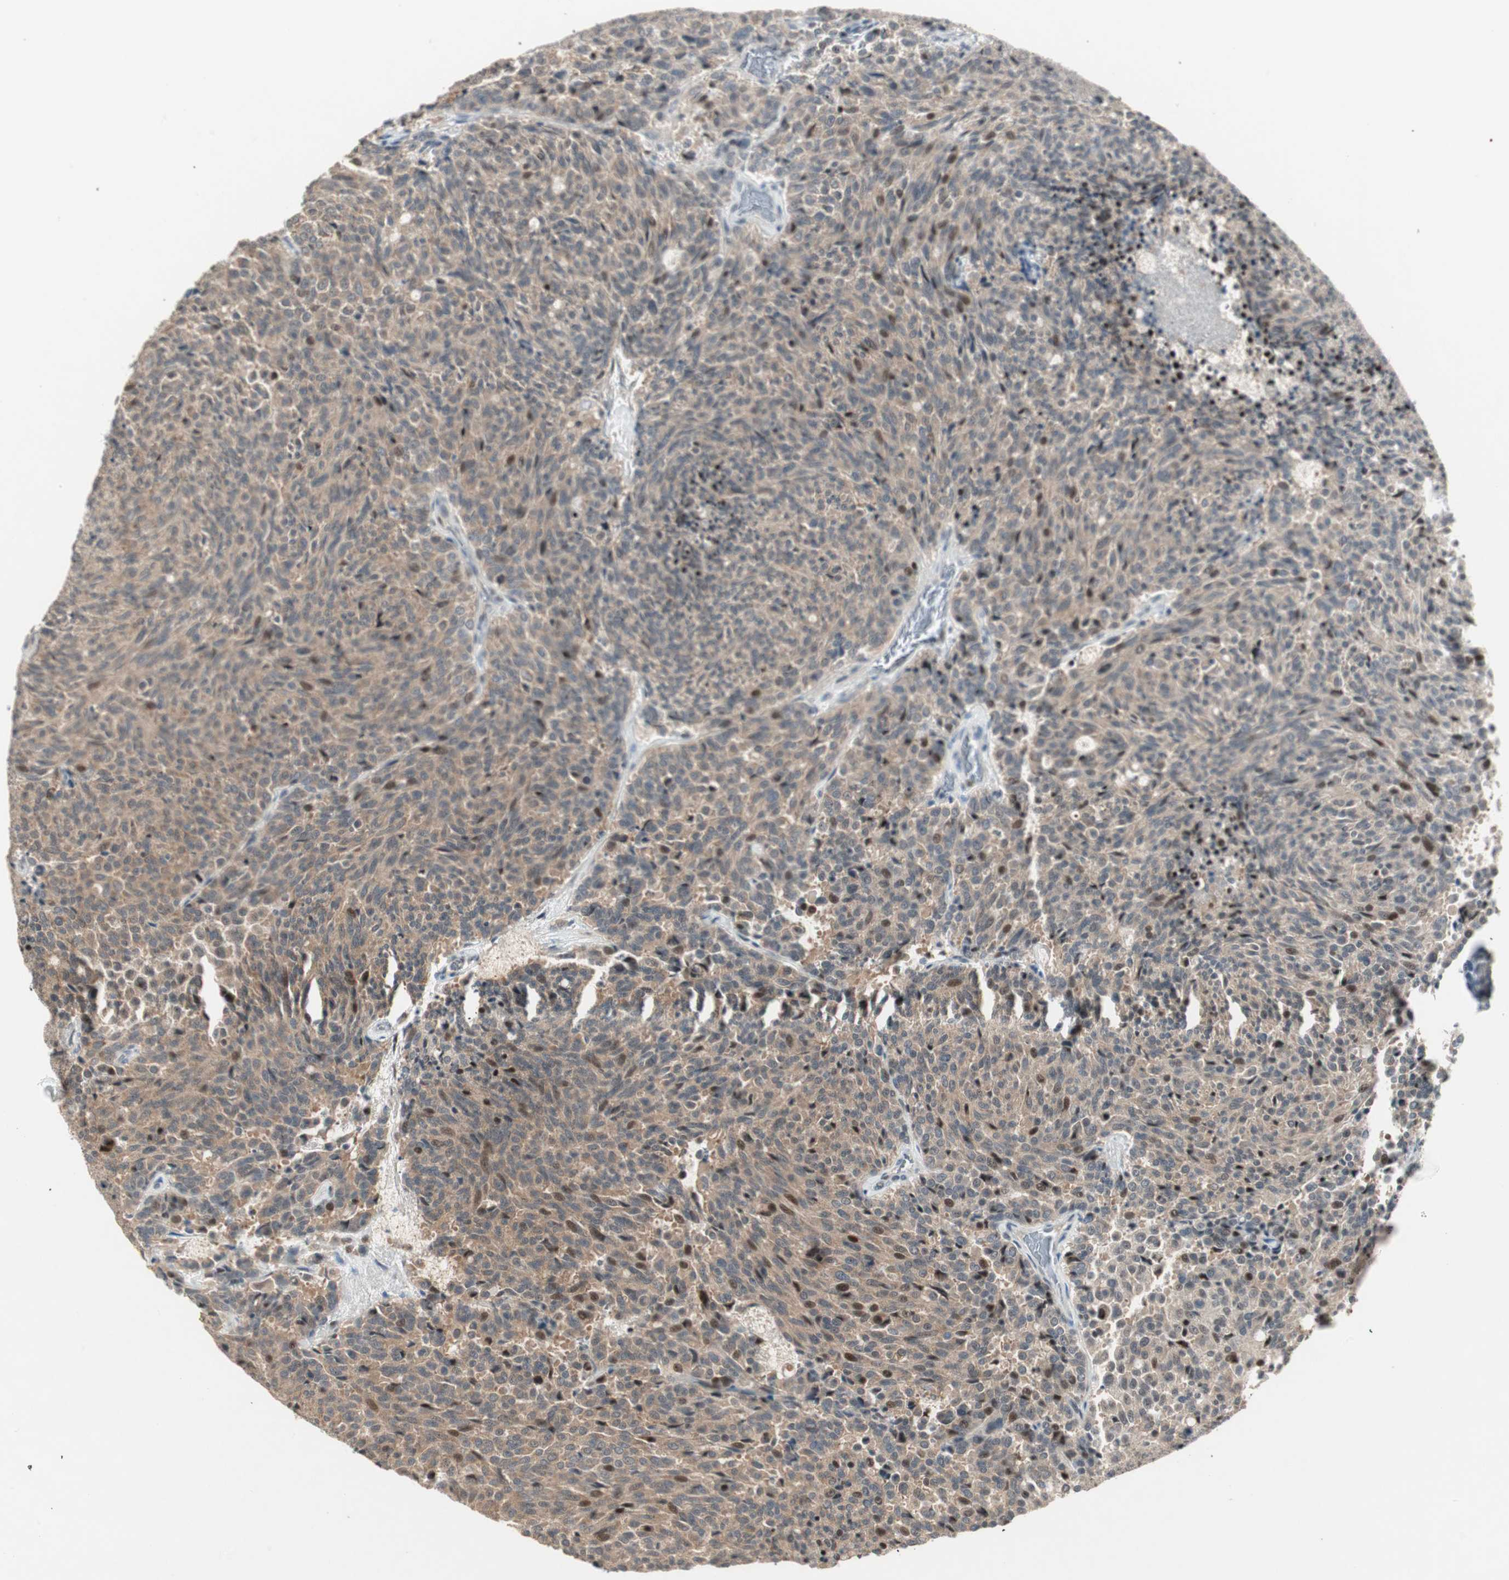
{"staining": {"intensity": "weak", "quantity": "25%-75%", "location": "cytoplasmic/membranous"}, "tissue": "carcinoid", "cell_type": "Tumor cells", "image_type": "cancer", "snomed": [{"axis": "morphology", "description": "Carcinoid, malignant, NOS"}, {"axis": "topography", "description": "Pancreas"}], "caption": "This photomicrograph shows immunohistochemistry staining of carcinoid, with low weak cytoplasmic/membranous positivity in approximately 25%-75% of tumor cells.", "gene": "ACSL5", "patient": {"sex": "female", "age": 54}}